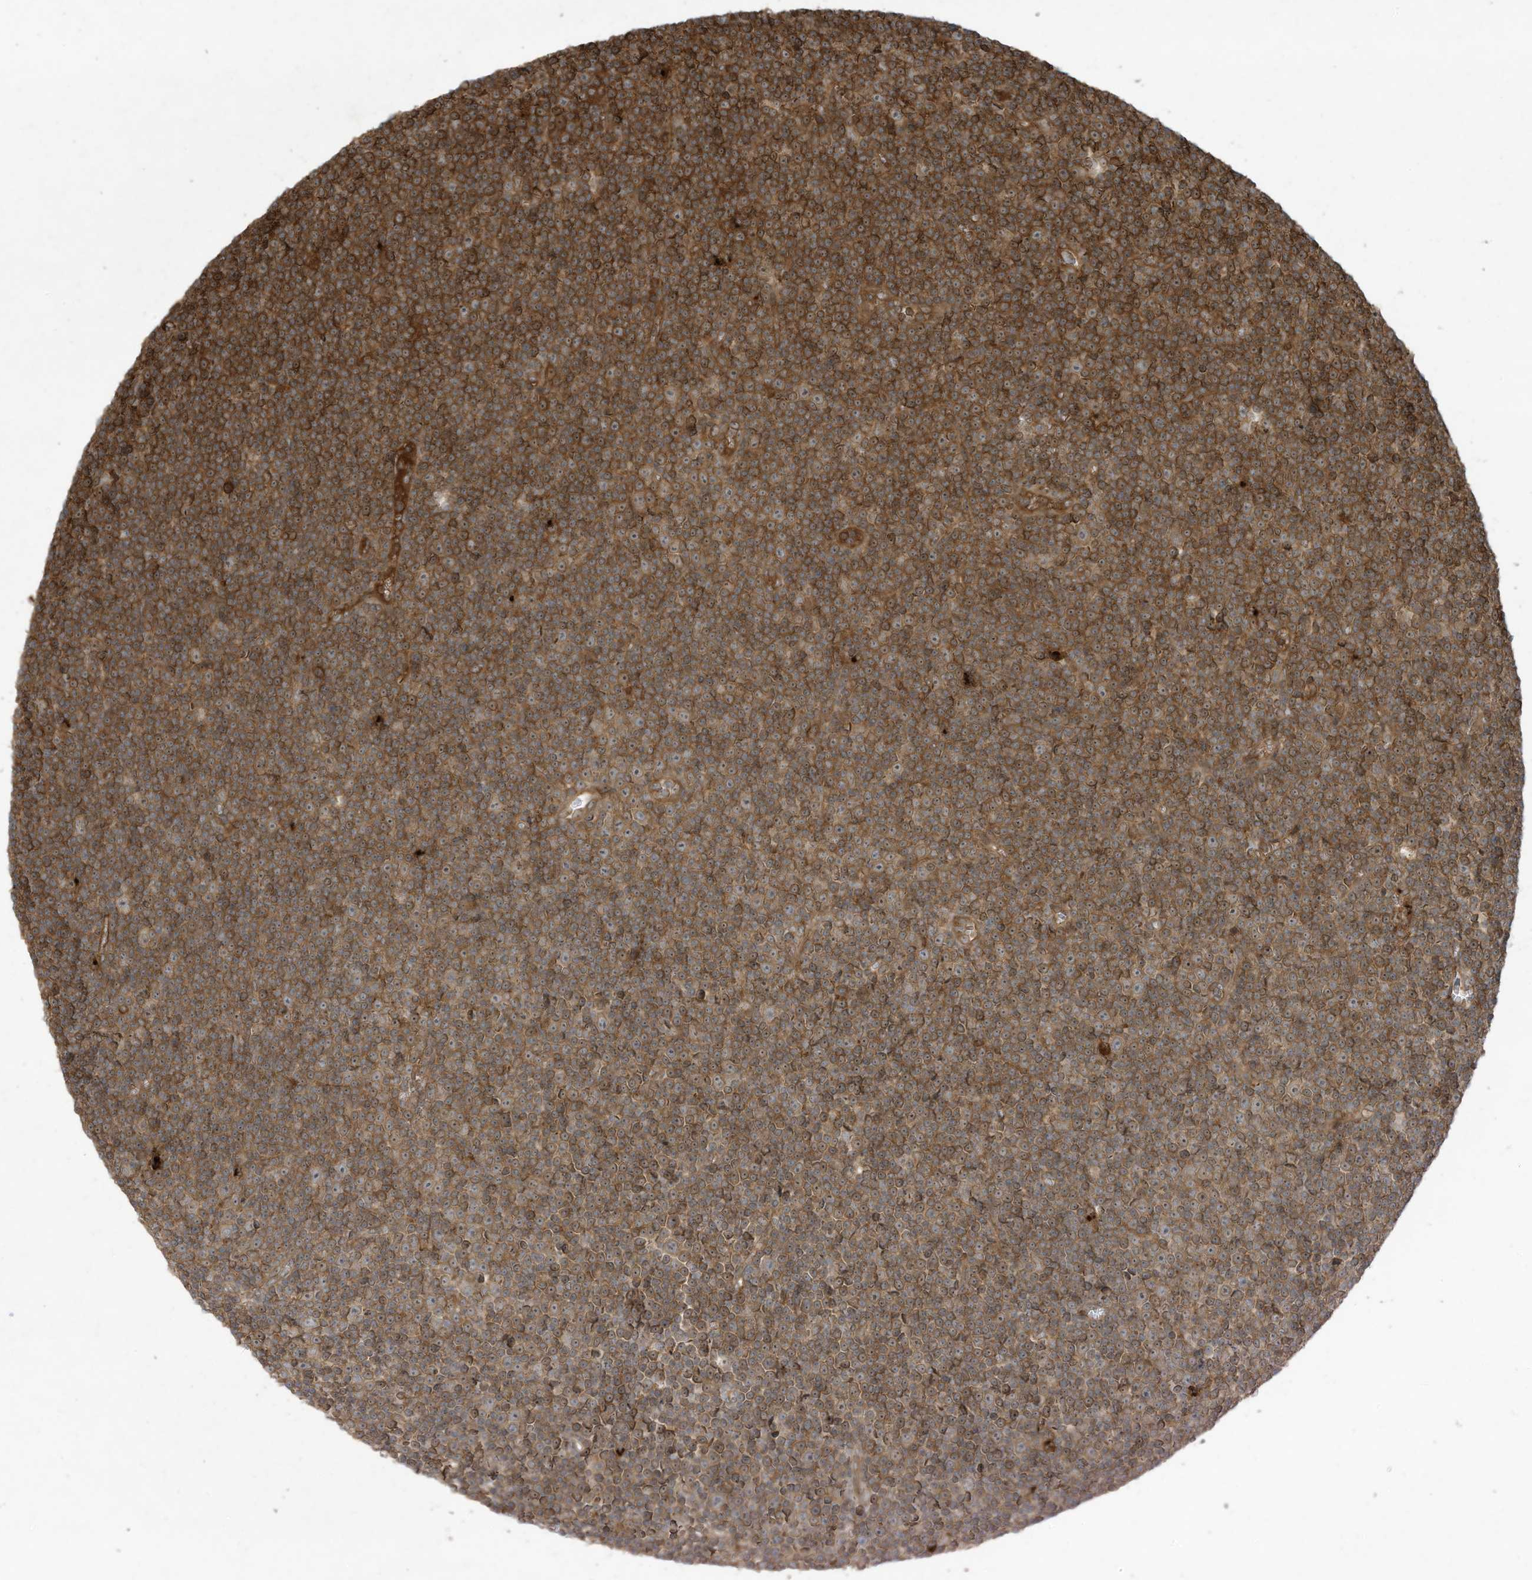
{"staining": {"intensity": "strong", "quantity": ">75%", "location": "cytoplasmic/membranous"}, "tissue": "lymphoma", "cell_type": "Tumor cells", "image_type": "cancer", "snomed": [{"axis": "morphology", "description": "Malignant lymphoma, non-Hodgkin's type, Low grade"}, {"axis": "topography", "description": "Lymph node"}], "caption": "Malignant lymphoma, non-Hodgkin's type (low-grade) was stained to show a protein in brown. There is high levels of strong cytoplasmic/membranous positivity in approximately >75% of tumor cells.", "gene": "DDIT4", "patient": {"sex": "female", "age": 67}}